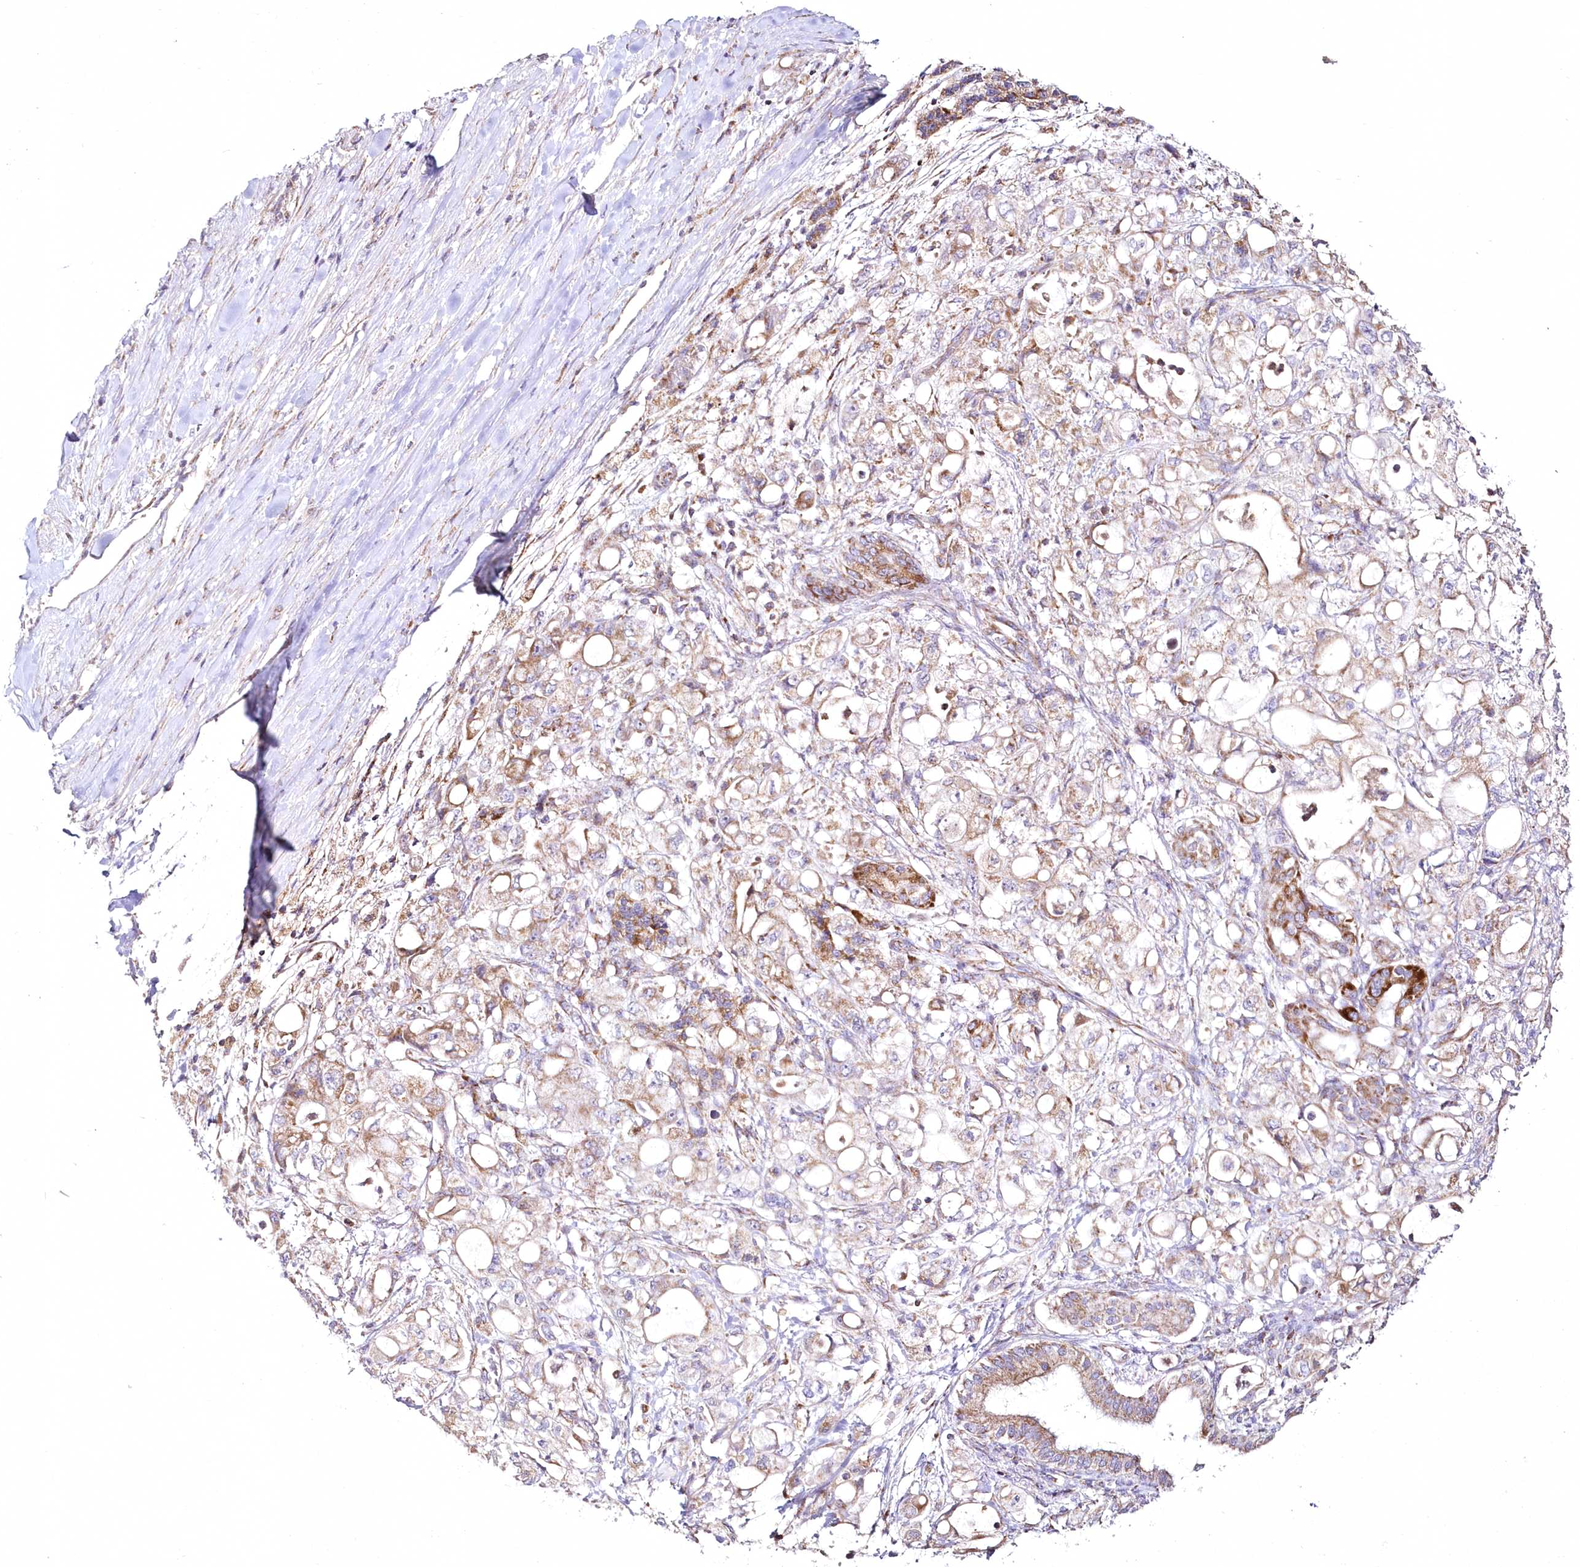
{"staining": {"intensity": "weak", "quantity": ">75%", "location": "cytoplasmic/membranous"}, "tissue": "pancreatic cancer", "cell_type": "Tumor cells", "image_type": "cancer", "snomed": [{"axis": "morphology", "description": "Adenocarcinoma, NOS"}, {"axis": "topography", "description": "Pancreas"}], "caption": "This micrograph demonstrates immunohistochemistry staining of human pancreatic adenocarcinoma, with low weak cytoplasmic/membranous positivity in about >75% of tumor cells.", "gene": "DNA2", "patient": {"sex": "male", "age": 79}}